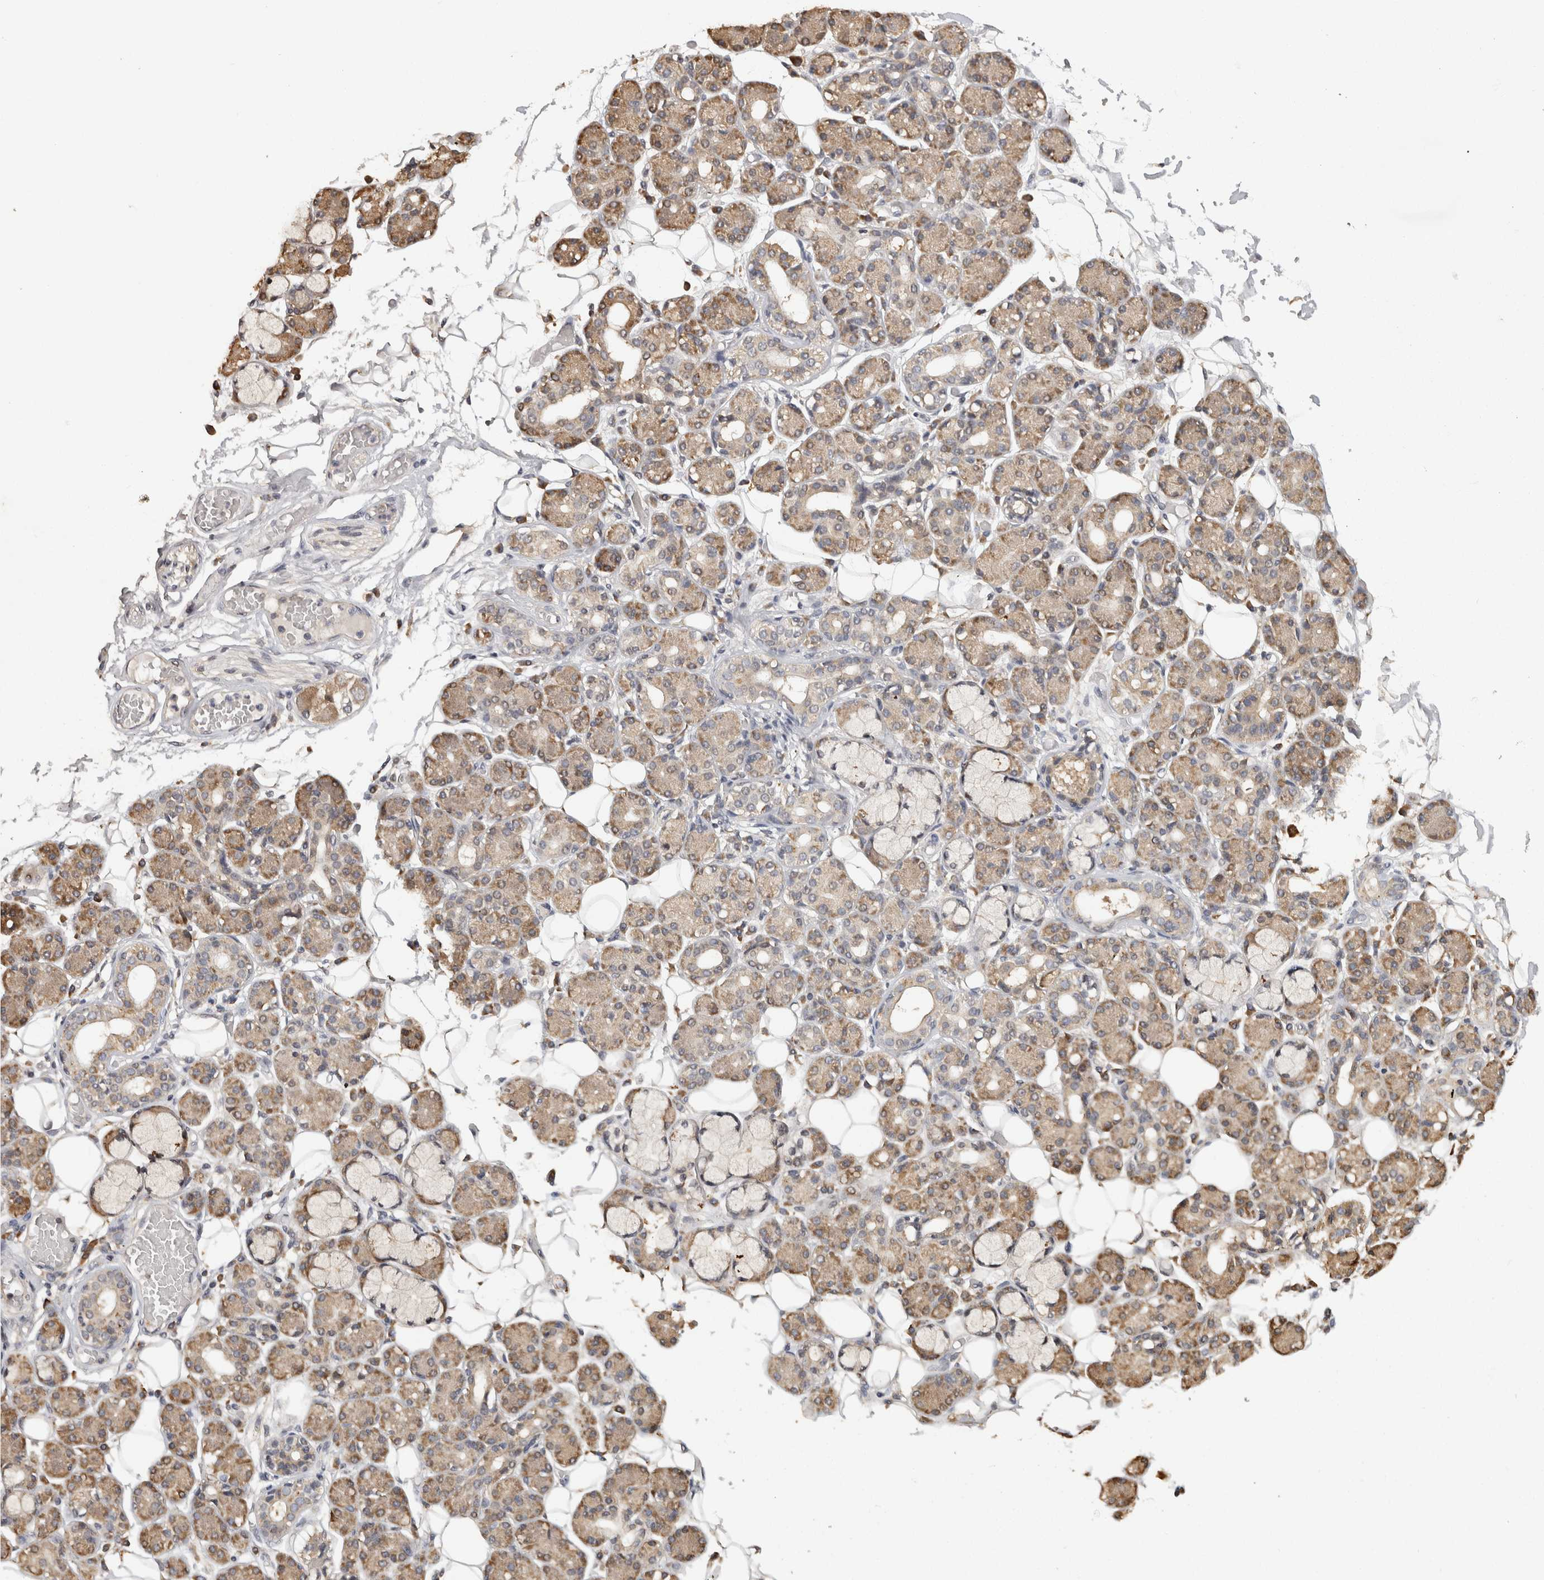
{"staining": {"intensity": "moderate", "quantity": "25%-75%", "location": "cytoplasmic/membranous"}, "tissue": "salivary gland", "cell_type": "Glandular cells", "image_type": "normal", "snomed": [{"axis": "morphology", "description": "Normal tissue, NOS"}, {"axis": "topography", "description": "Salivary gland"}], "caption": "A high-resolution image shows immunohistochemistry (IHC) staining of unremarkable salivary gland, which exhibits moderate cytoplasmic/membranous positivity in approximately 25%-75% of glandular cells. (DAB IHC with brightfield microscopy, high magnification).", "gene": "ACAT2", "patient": {"sex": "male", "age": 63}}